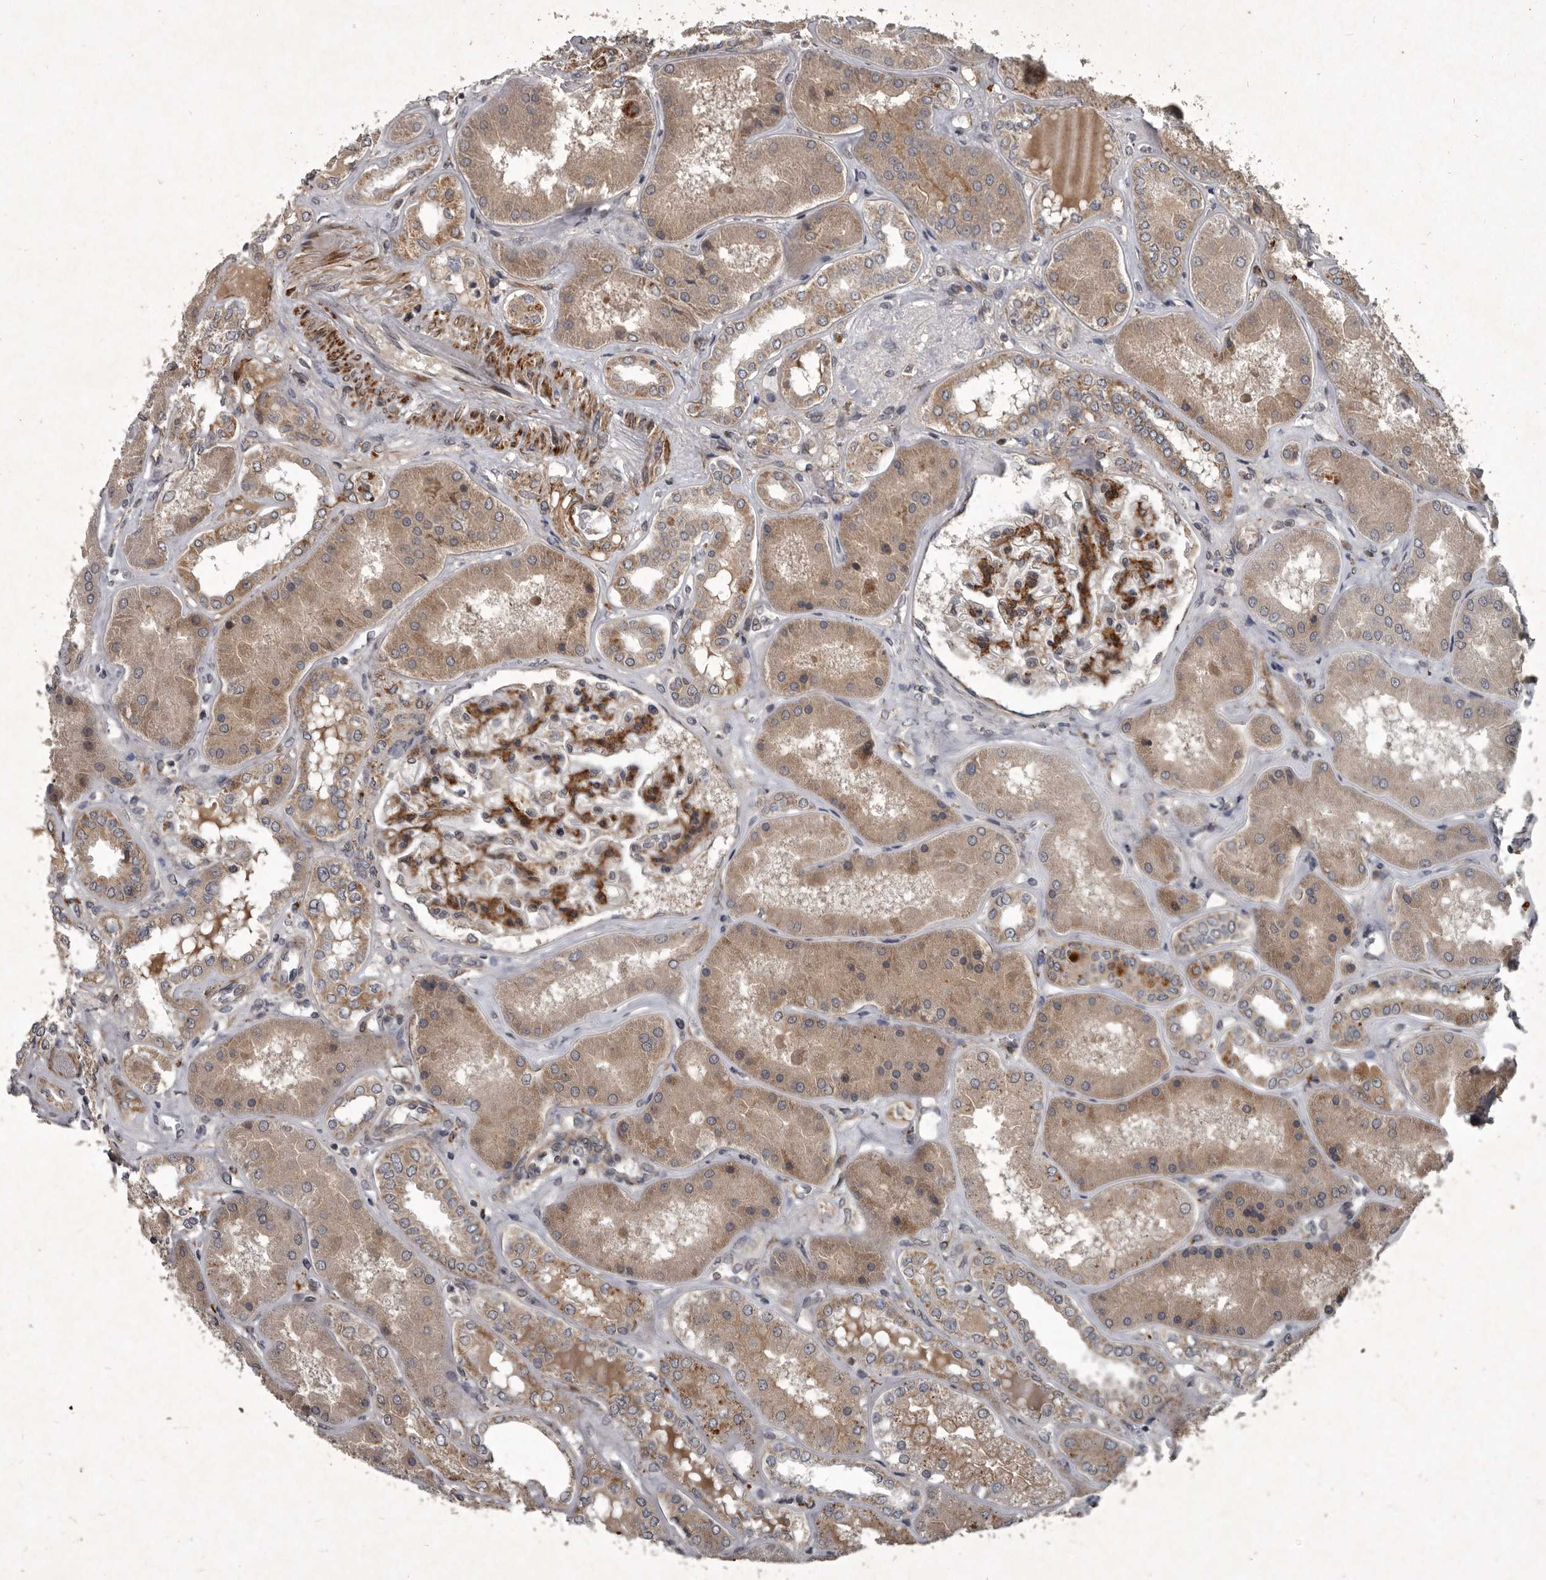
{"staining": {"intensity": "strong", "quantity": "25%-75%", "location": "cytoplasmic/membranous"}, "tissue": "kidney", "cell_type": "Cells in glomeruli", "image_type": "normal", "snomed": [{"axis": "morphology", "description": "Normal tissue, NOS"}, {"axis": "topography", "description": "Kidney"}], "caption": "Approximately 25%-75% of cells in glomeruli in benign human kidney reveal strong cytoplasmic/membranous protein positivity as visualized by brown immunohistochemical staining.", "gene": "MRPS15", "patient": {"sex": "female", "age": 56}}